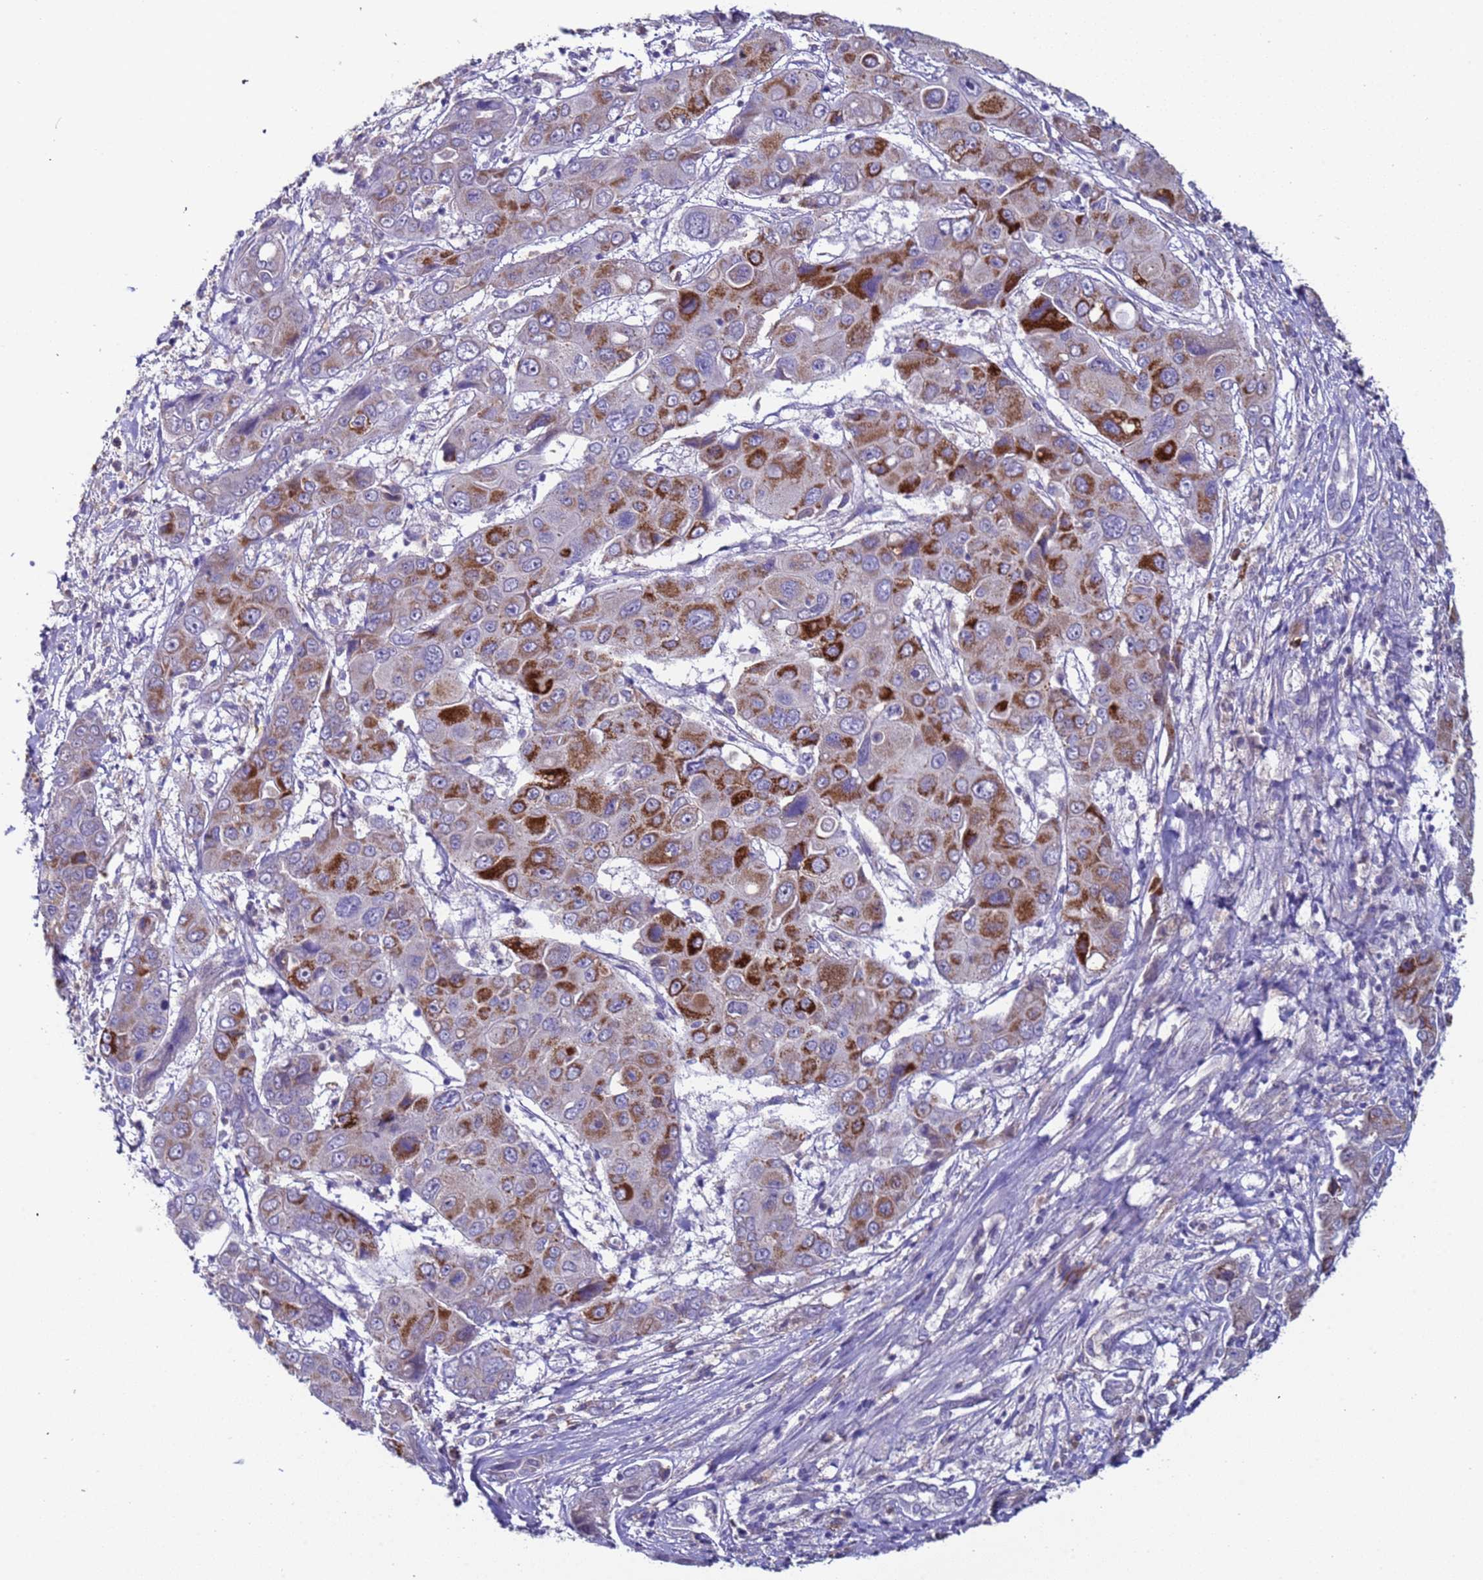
{"staining": {"intensity": "strong", "quantity": "<25%", "location": "cytoplasmic/membranous"}, "tissue": "liver cancer", "cell_type": "Tumor cells", "image_type": "cancer", "snomed": [{"axis": "morphology", "description": "Cholangiocarcinoma"}, {"axis": "topography", "description": "Liver"}], "caption": "Liver cholangiocarcinoma stained with immunohistochemistry exhibits strong cytoplasmic/membranous staining in about <25% of tumor cells.", "gene": "ZNF248", "patient": {"sex": "male", "age": 67}}